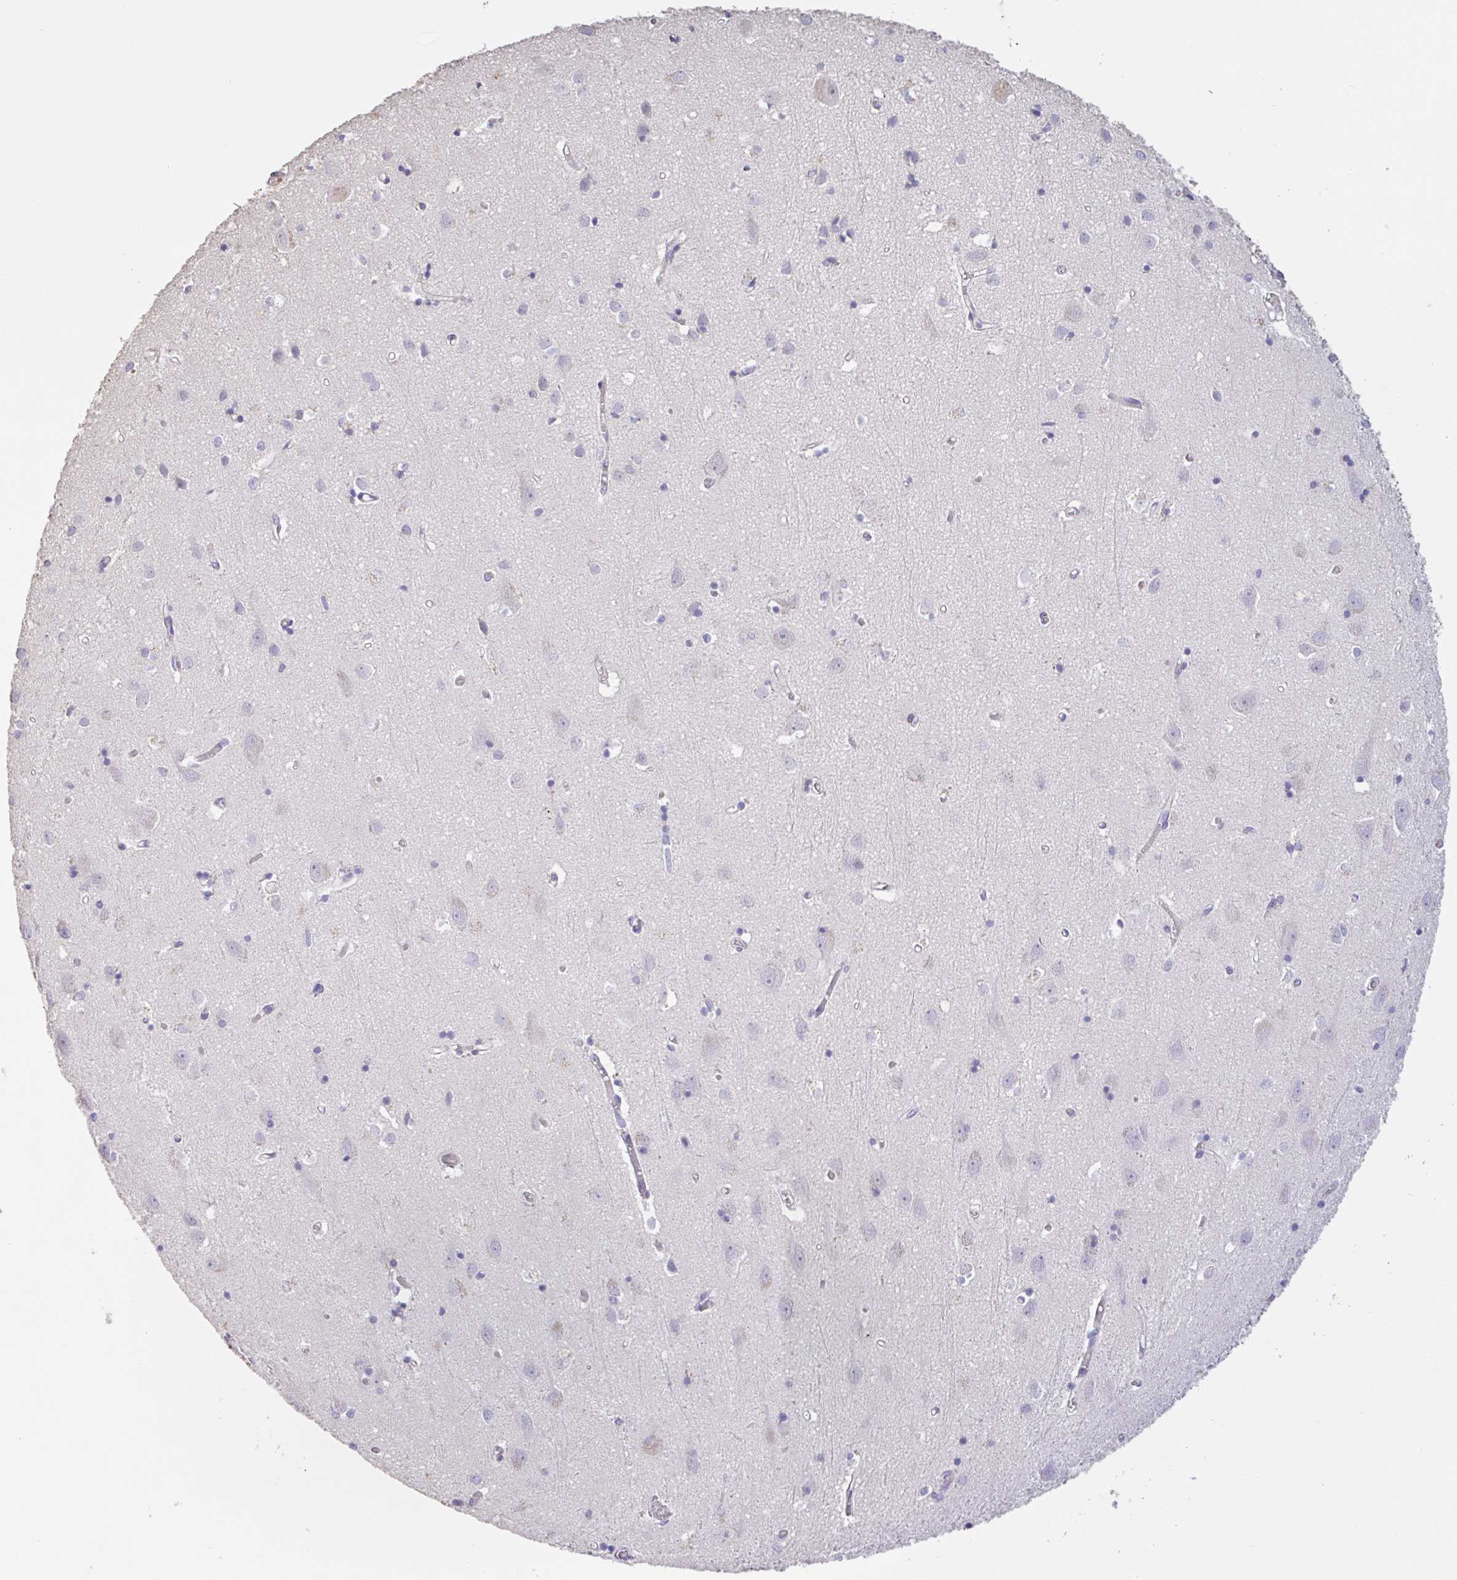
{"staining": {"intensity": "negative", "quantity": "none", "location": "none"}, "tissue": "cerebral cortex", "cell_type": "Endothelial cells", "image_type": "normal", "snomed": [{"axis": "morphology", "description": "Normal tissue, NOS"}, {"axis": "topography", "description": "Cerebral cortex"}], "caption": "This is an immunohistochemistry (IHC) image of unremarkable human cerebral cortex. There is no expression in endothelial cells.", "gene": "CHMP5", "patient": {"sex": "male", "age": 70}}